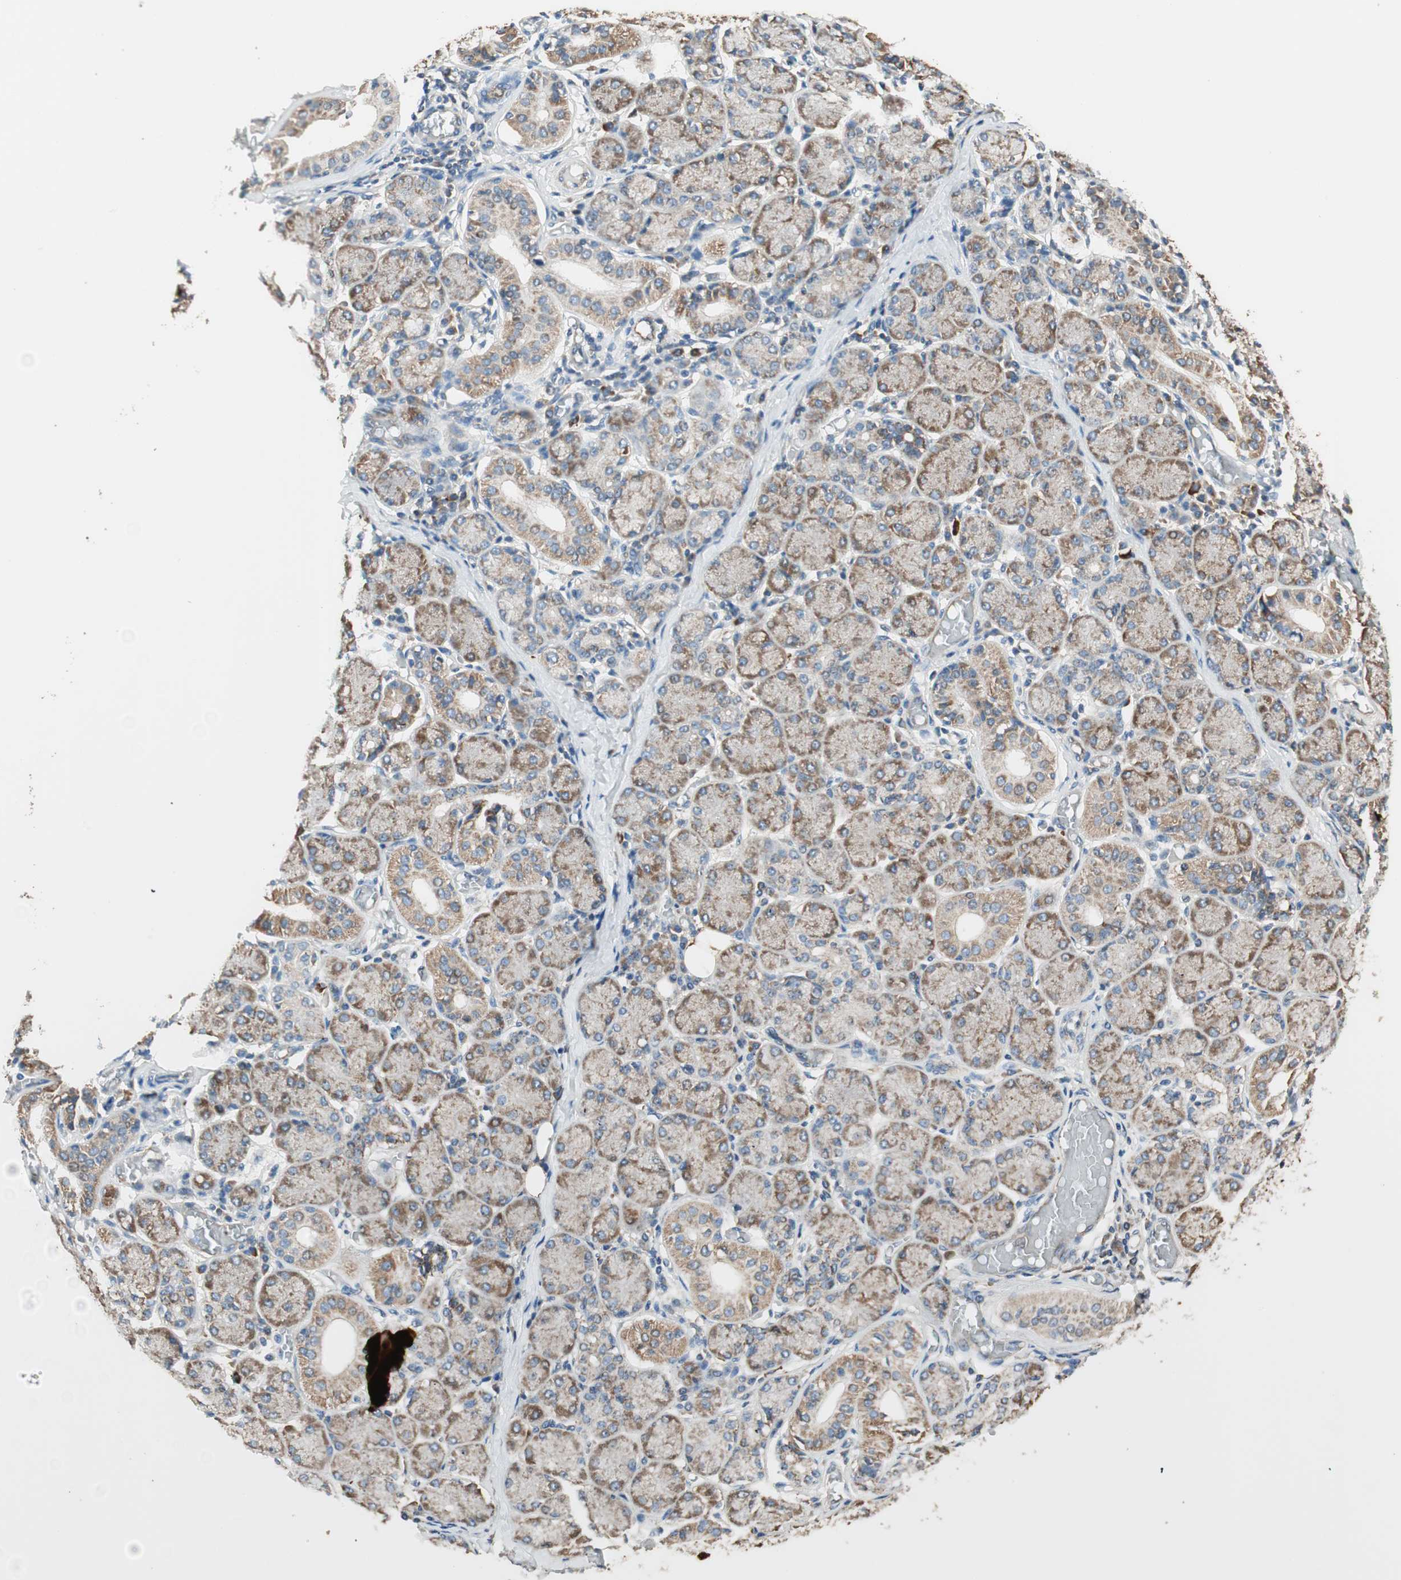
{"staining": {"intensity": "moderate", "quantity": ">75%", "location": "cytoplasmic/membranous"}, "tissue": "salivary gland", "cell_type": "Glandular cells", "image_type": "normal", "snomed": [{"axis": "morphology", "description": "Normal tissue, NOS"}, {"axis": "topography", "description": "Salivary gland"}], "caption": "DAB (3,3'-diaminobenzidine) immunohistochemical staining of benign salivary gland exhibits moderate cytoplasmic/membranous protein positivity in about >75% of glandular cells.", "gene": "CC2D1A", "patient": {"sex": "female", "age": 24}}